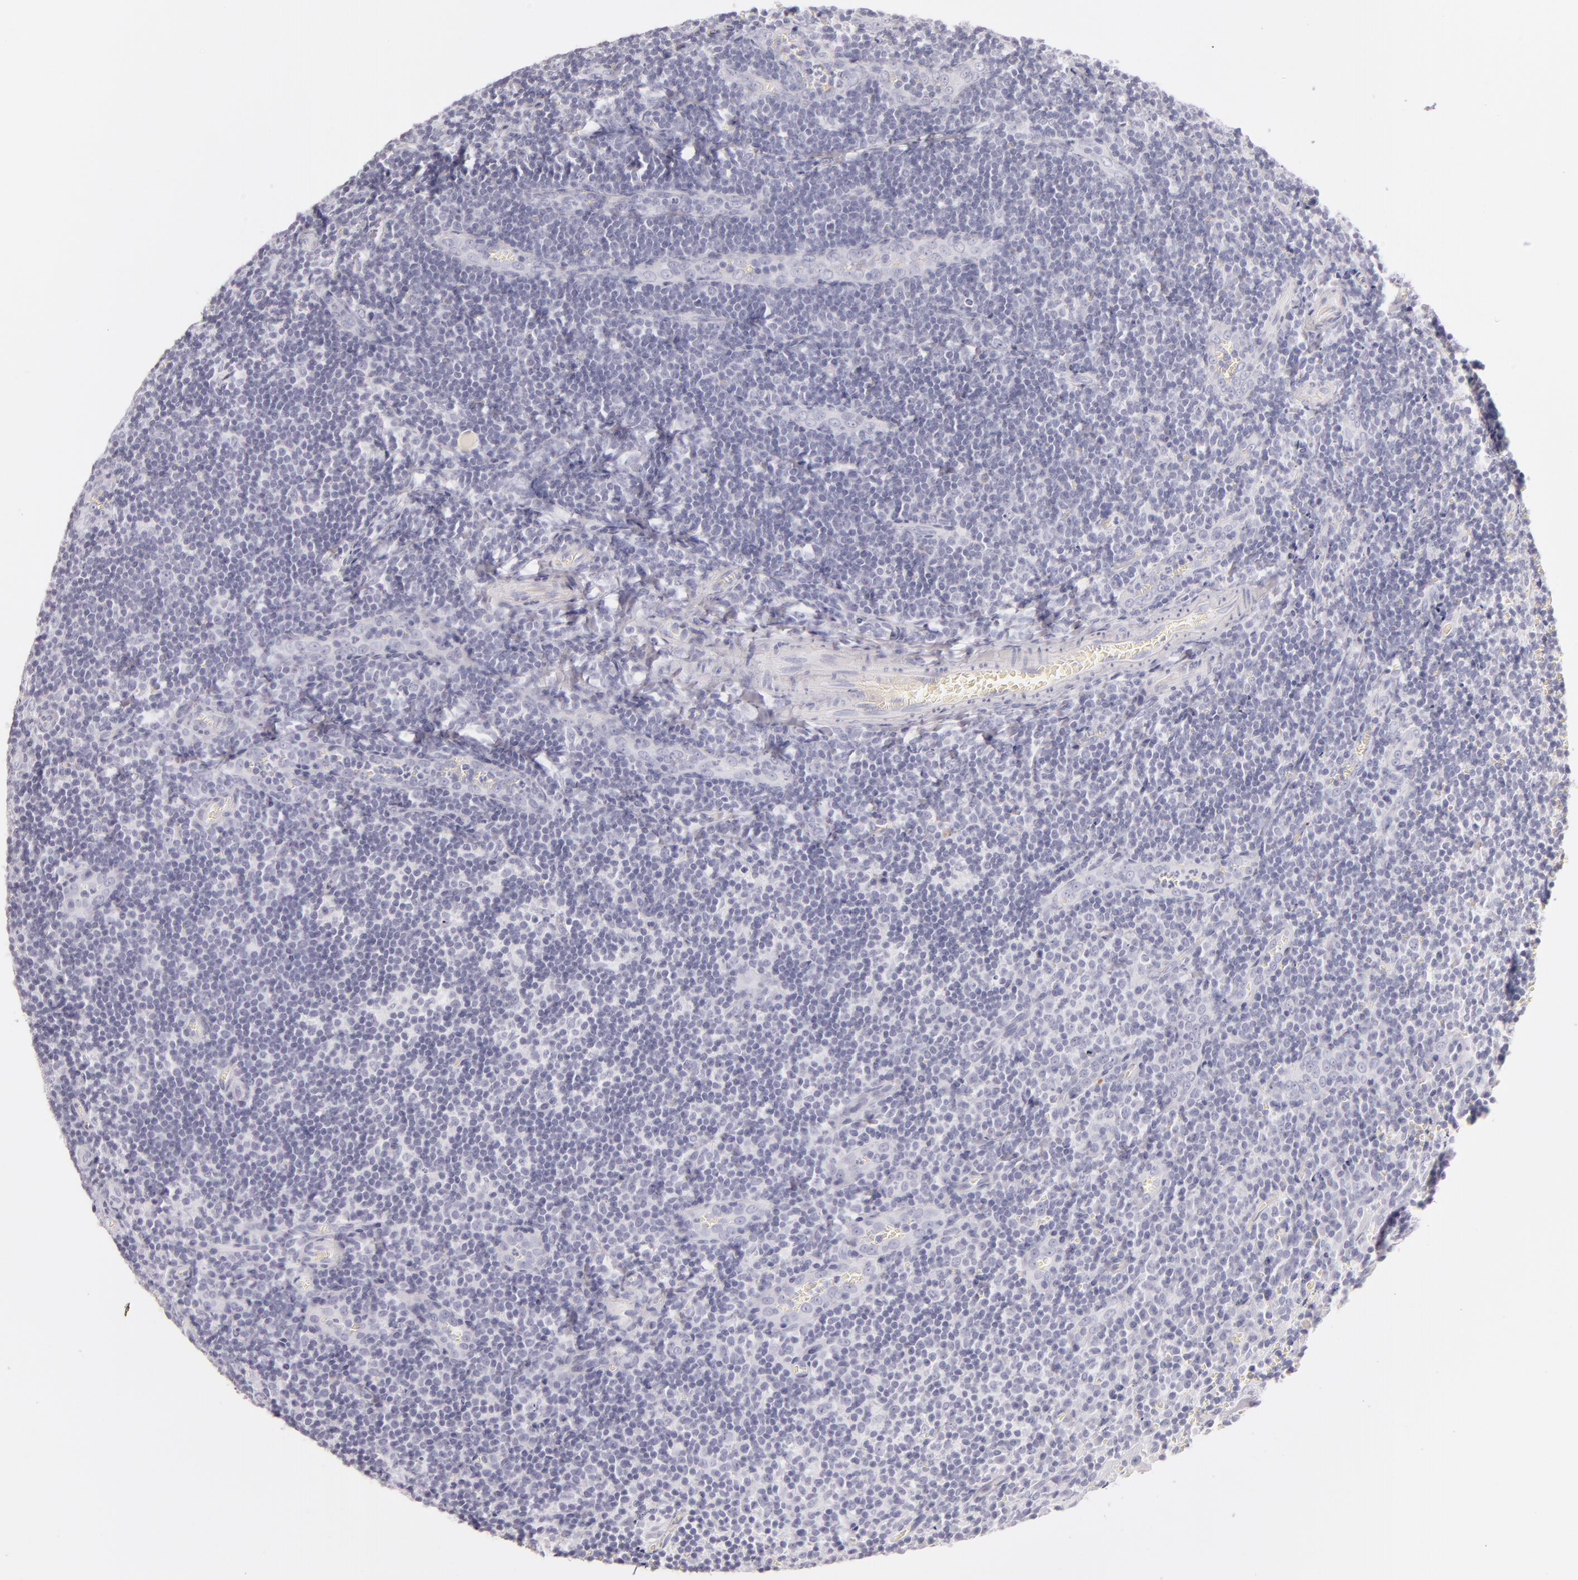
{"staining": {"intensity": "negative", "quantity": "none", "location": "none"}, "tissue": "tonsil", "cell_type": "Germinal center cells", "image_type": "normal", "snomed": [{"axis": "morphology", "description": "Normal tissue, NOS"}, {"axis": "topography", "description": "Tonsil"}], "caption": "Image shows no protein expression in germinal center cells of normal tonsil. Nuclei are stained in blue.", "gene": "FABP1", "patient": {"sex": "male", "age": 20}}